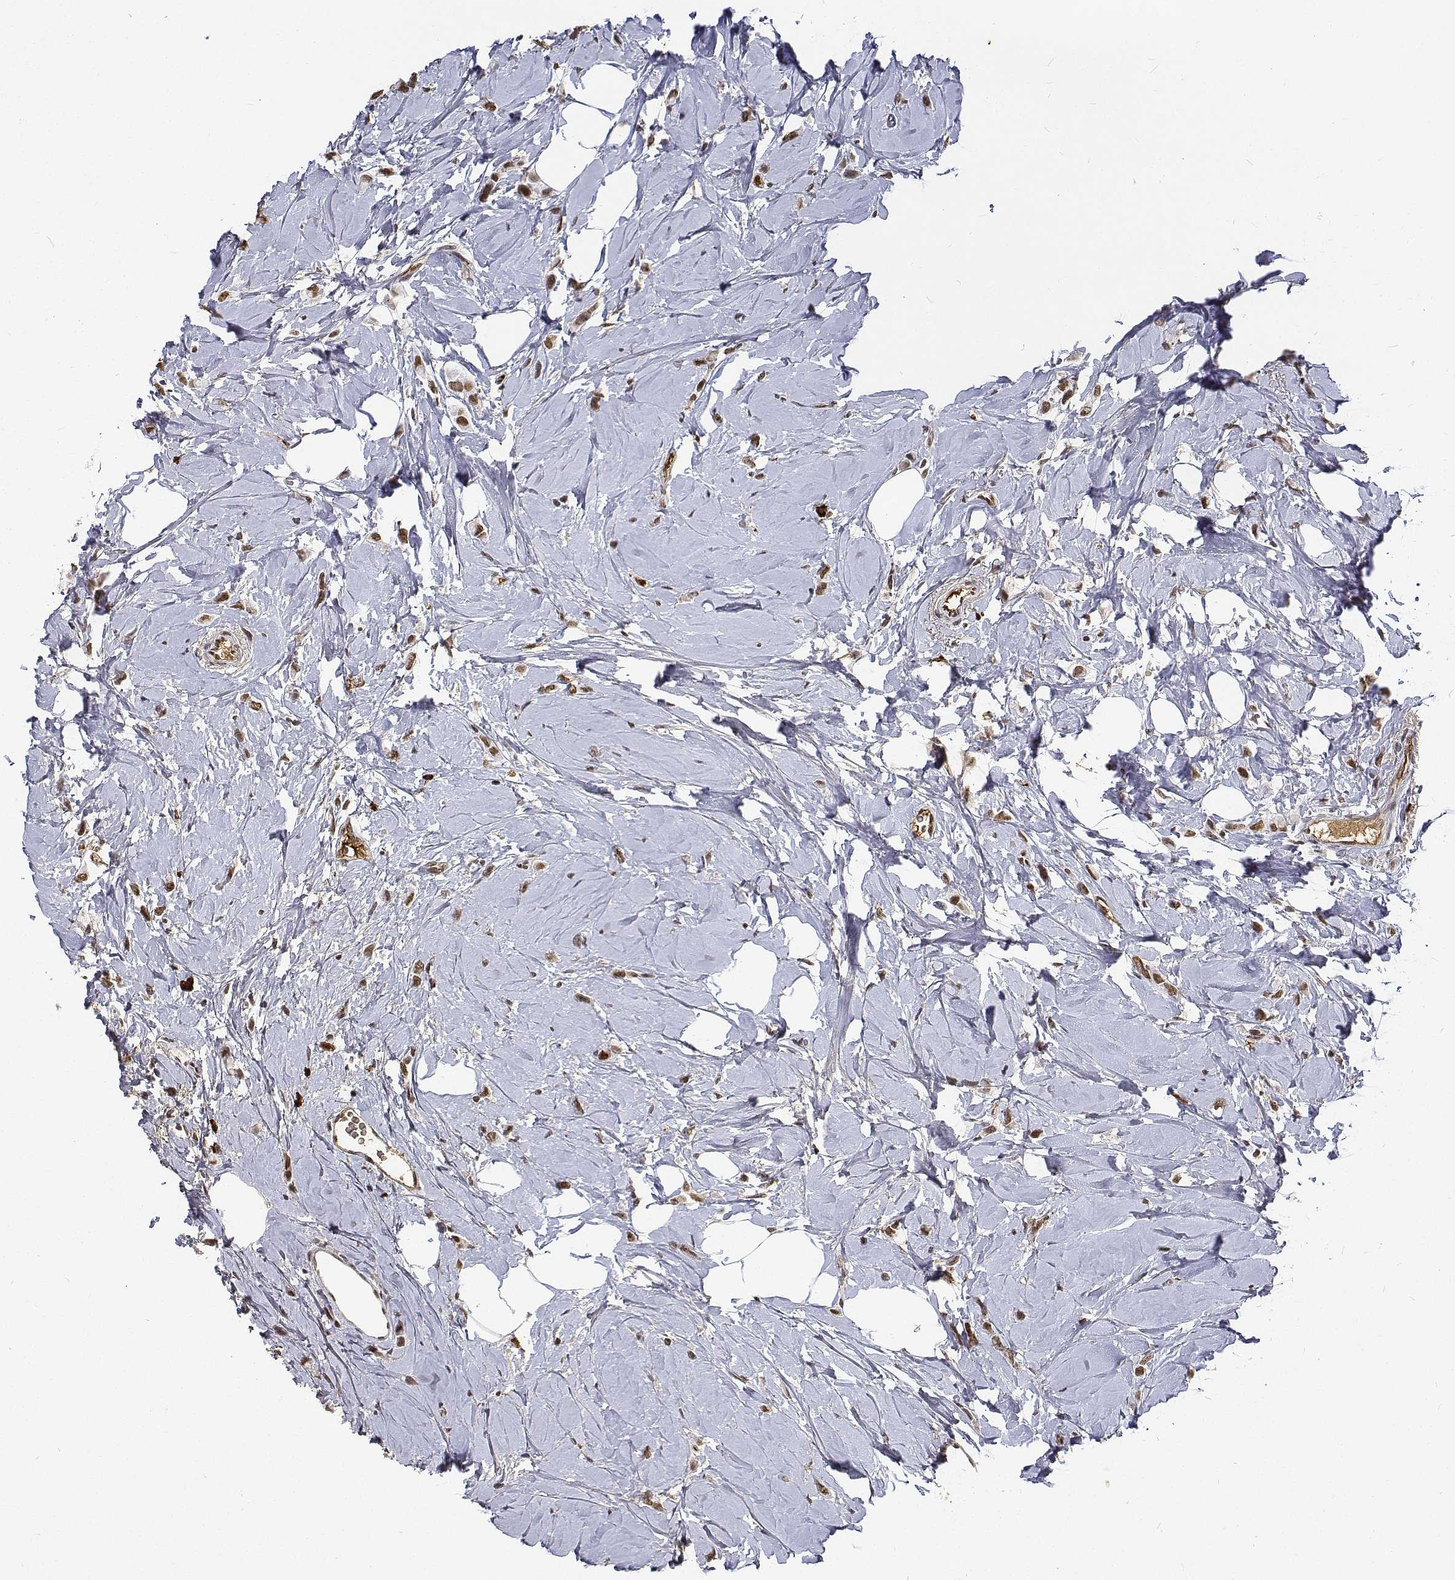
{"staining": {"intensity": "moderate", "quantity": ">75%", "location": "cytoplasmic/membranous"}, "tissue": "breast cancer", "cell_type": "Tumor cells", "image_type": "cancer", "snomed": [{"axis": "morphology", "description": "Lobular carcinoma"}, {"axis": "topography", "description": "Breast"}], "caption": "This is a histology image of immunohistochemistry staining of lobular carcinoma (breast), which shows moderate staining in the cytoplasmic/membranous of tumor cells.", "gene": "ATRX", "patient": {"sex": "female", "age": 66}}